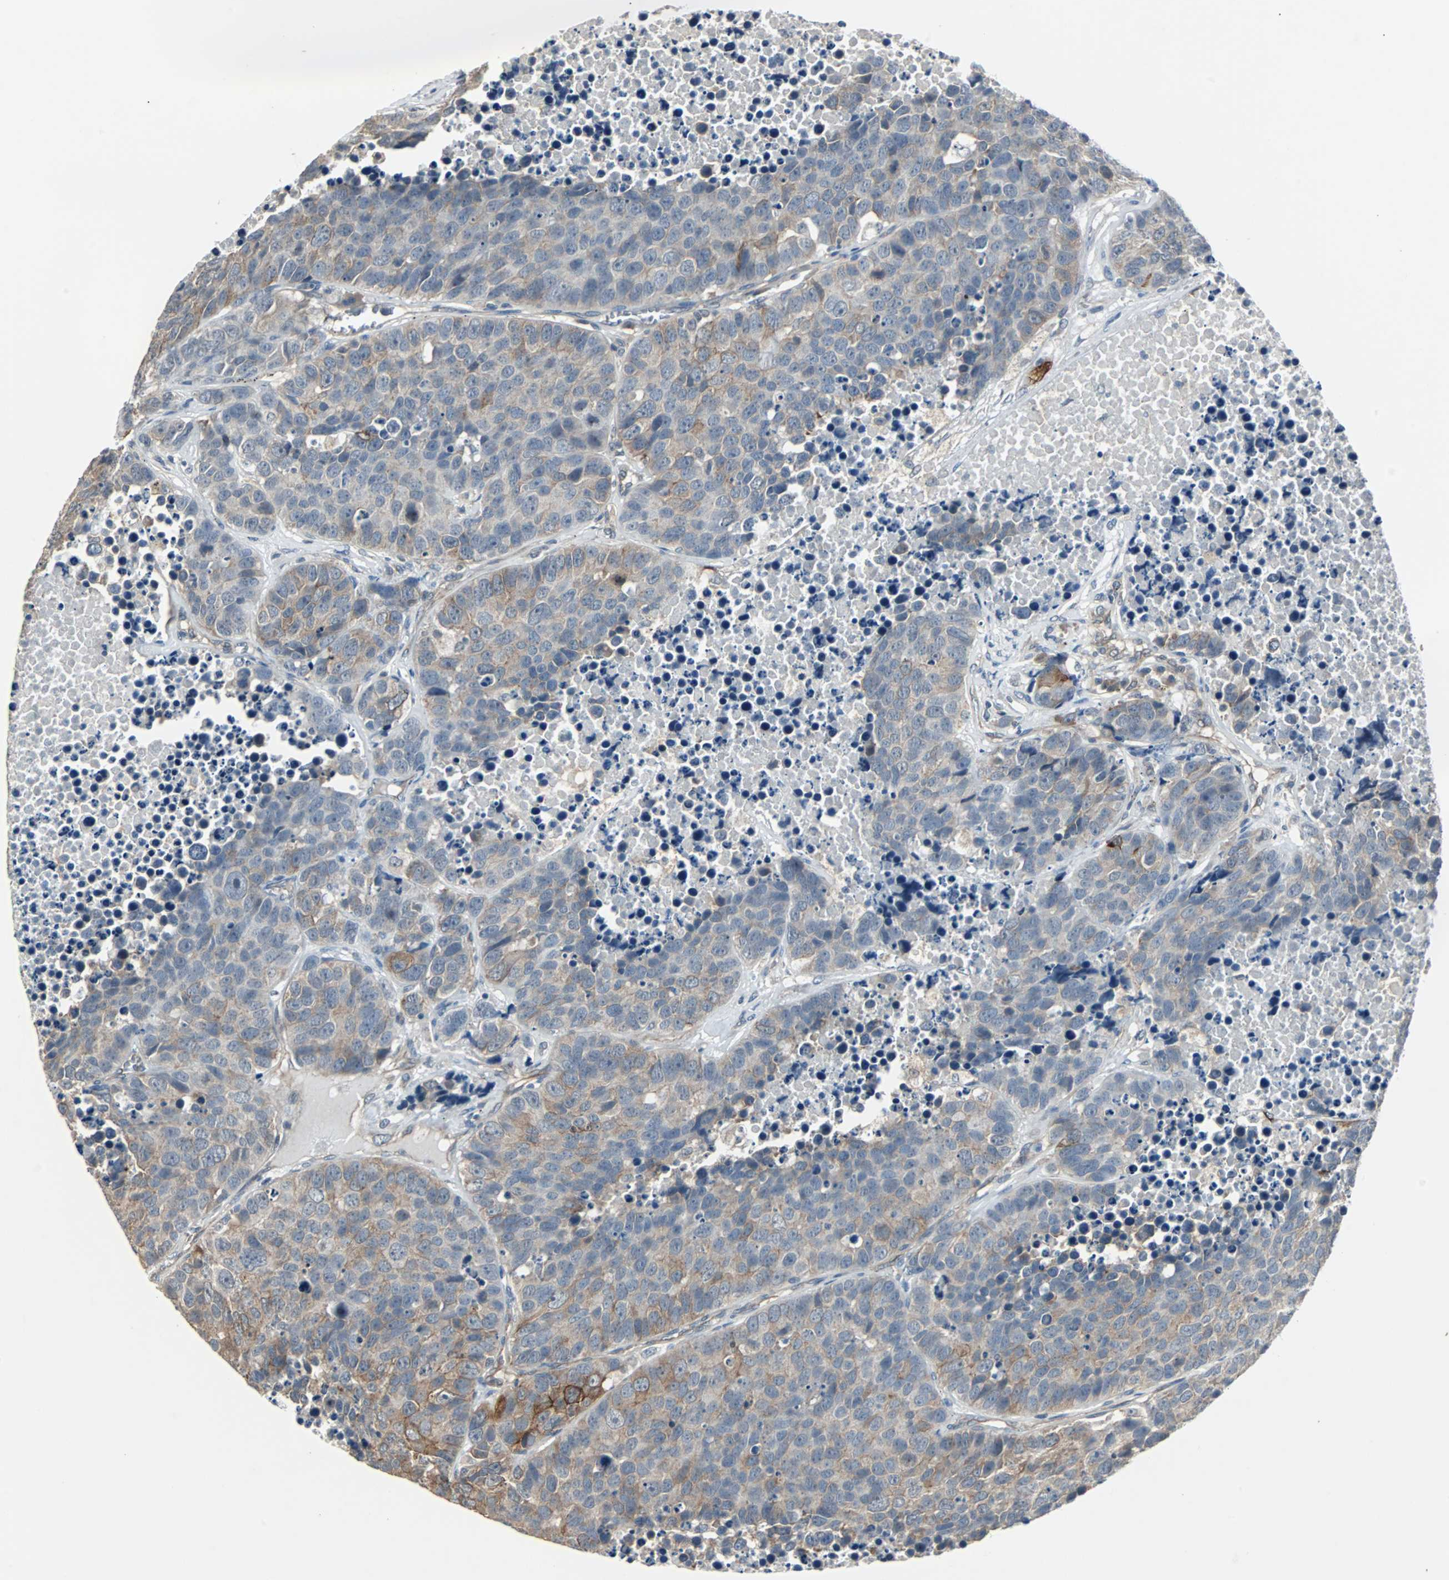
{"staining": {"intensity": "weak", "quantity": ">75%", "location": "cytoplasmic/membranous"}, "tissue": "carcinoid", "cell_type": "Tumor cells", "image_type": "cancer", "snomed": [{"axis": "morphology", "description": "Carcinoid, malignant, NOS"}, {"axis": "topography", "description": "Lung"}], "caption": "Human carcinoid (malignant) stained with a brown dye reveals weak cytoplasmic/membranous positive staining in about >75% of tumor cells.", "gene": "CMC2", "patient": {"sex": "male", "age": 60}}